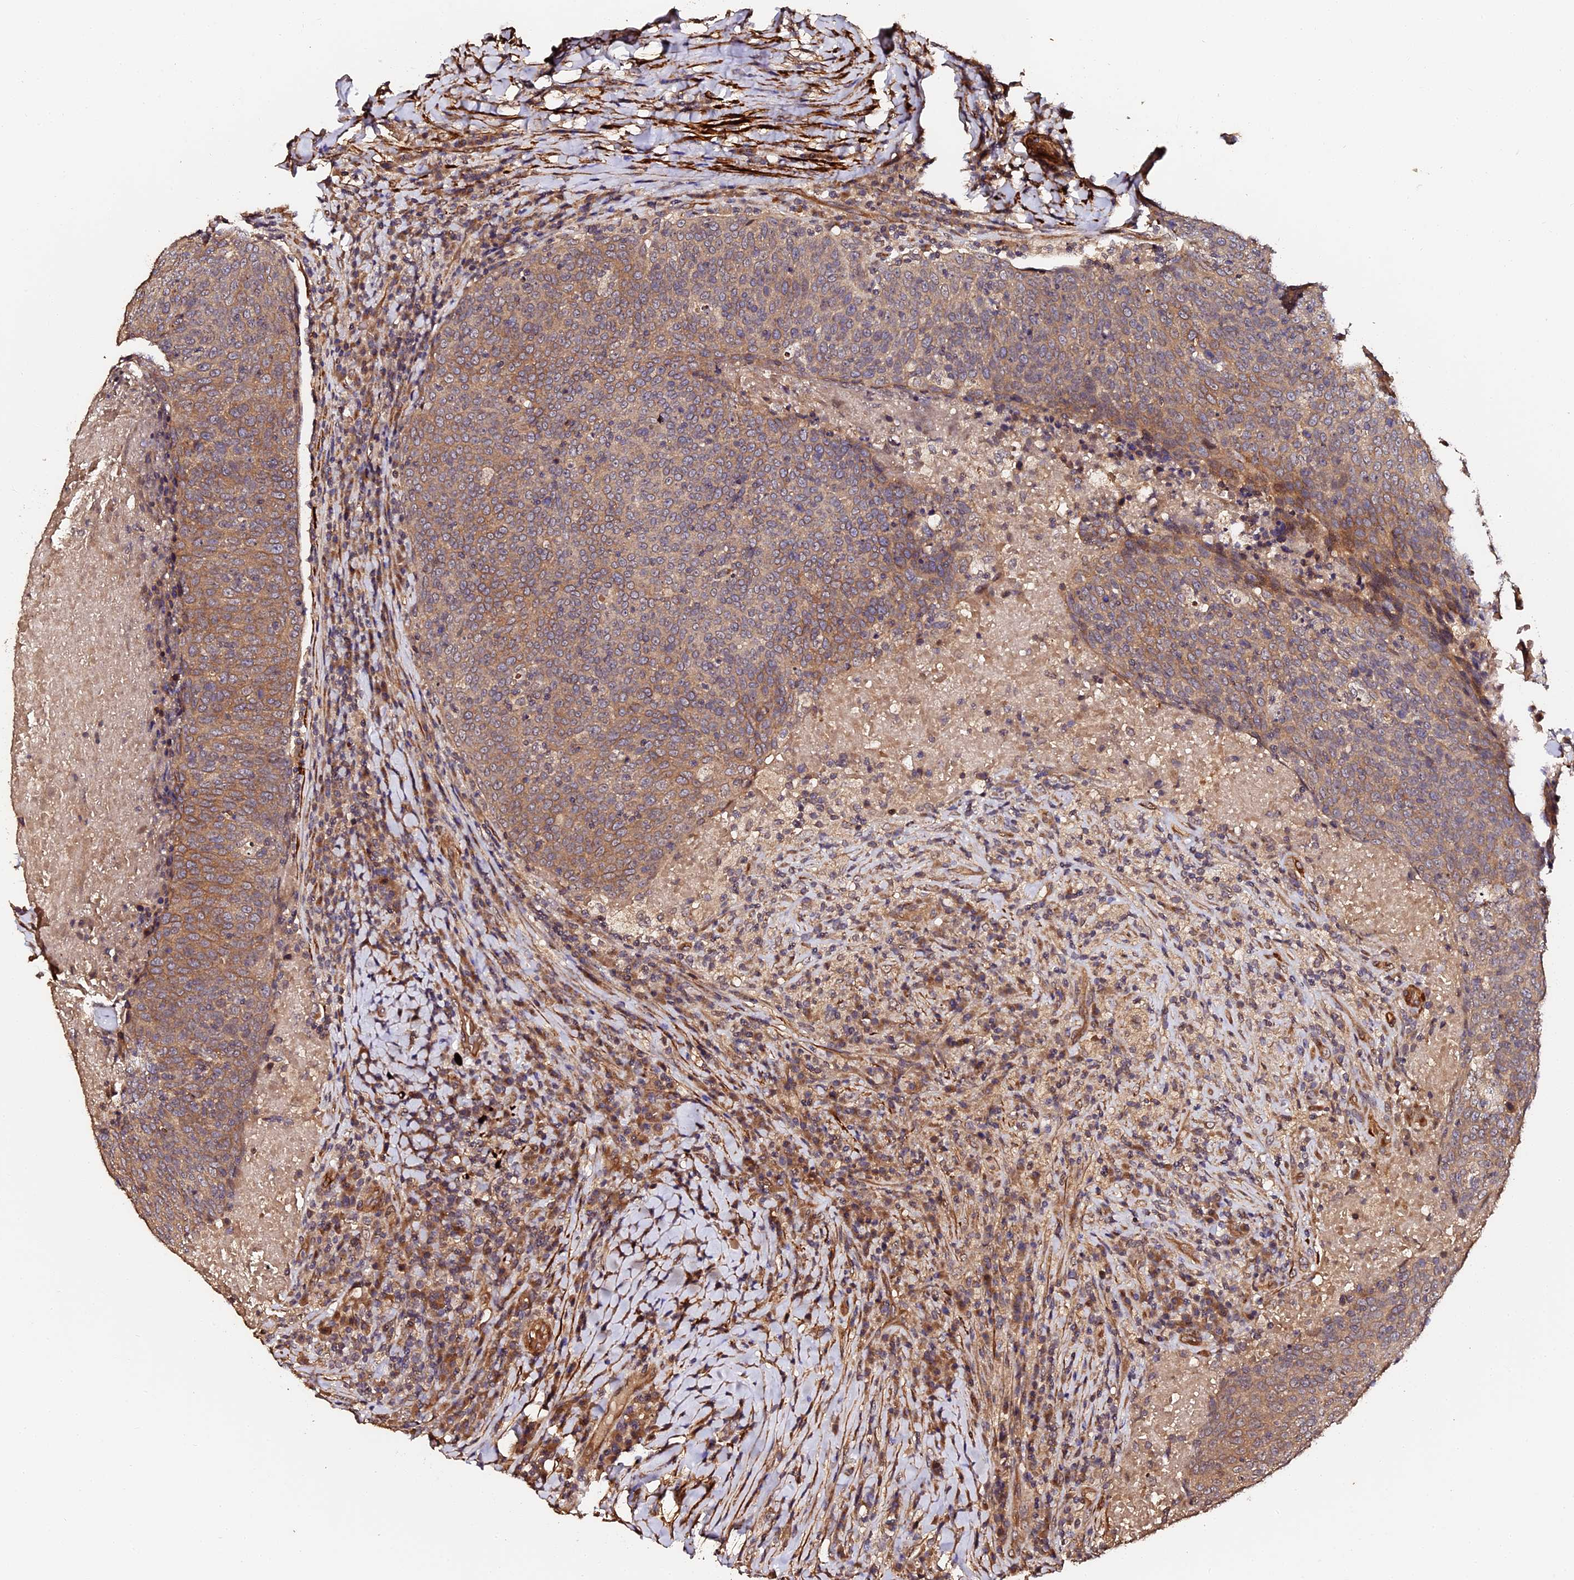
{"staining": {"intensity": "moderate", "quantity": ">75%", "location": "cytoplasmic/membranous"}, "tissue": "head and neck cancer", "cell_type": "Tumor cells", "image_type": "cancer", "snomed": [{"axis": "morphology", "description": "Squamous cell carcinoma, NOS"}, {"axis": "morphology", "description": "Squamous cell carcinoma, metastatic, NOS"}, {"axis": "topography", "description": "Lymph node"}, {"axis": "topography", "description": "Head-Neck"}], "caption": "Head and neck cancer was stained to show a protein in brown. There is medium levels of moderate cytoplasmic/membranous positivity in approximately >75% of tumor cells.", "gene": "TDO2", "patient": {"sex": "male", "age": 62}}